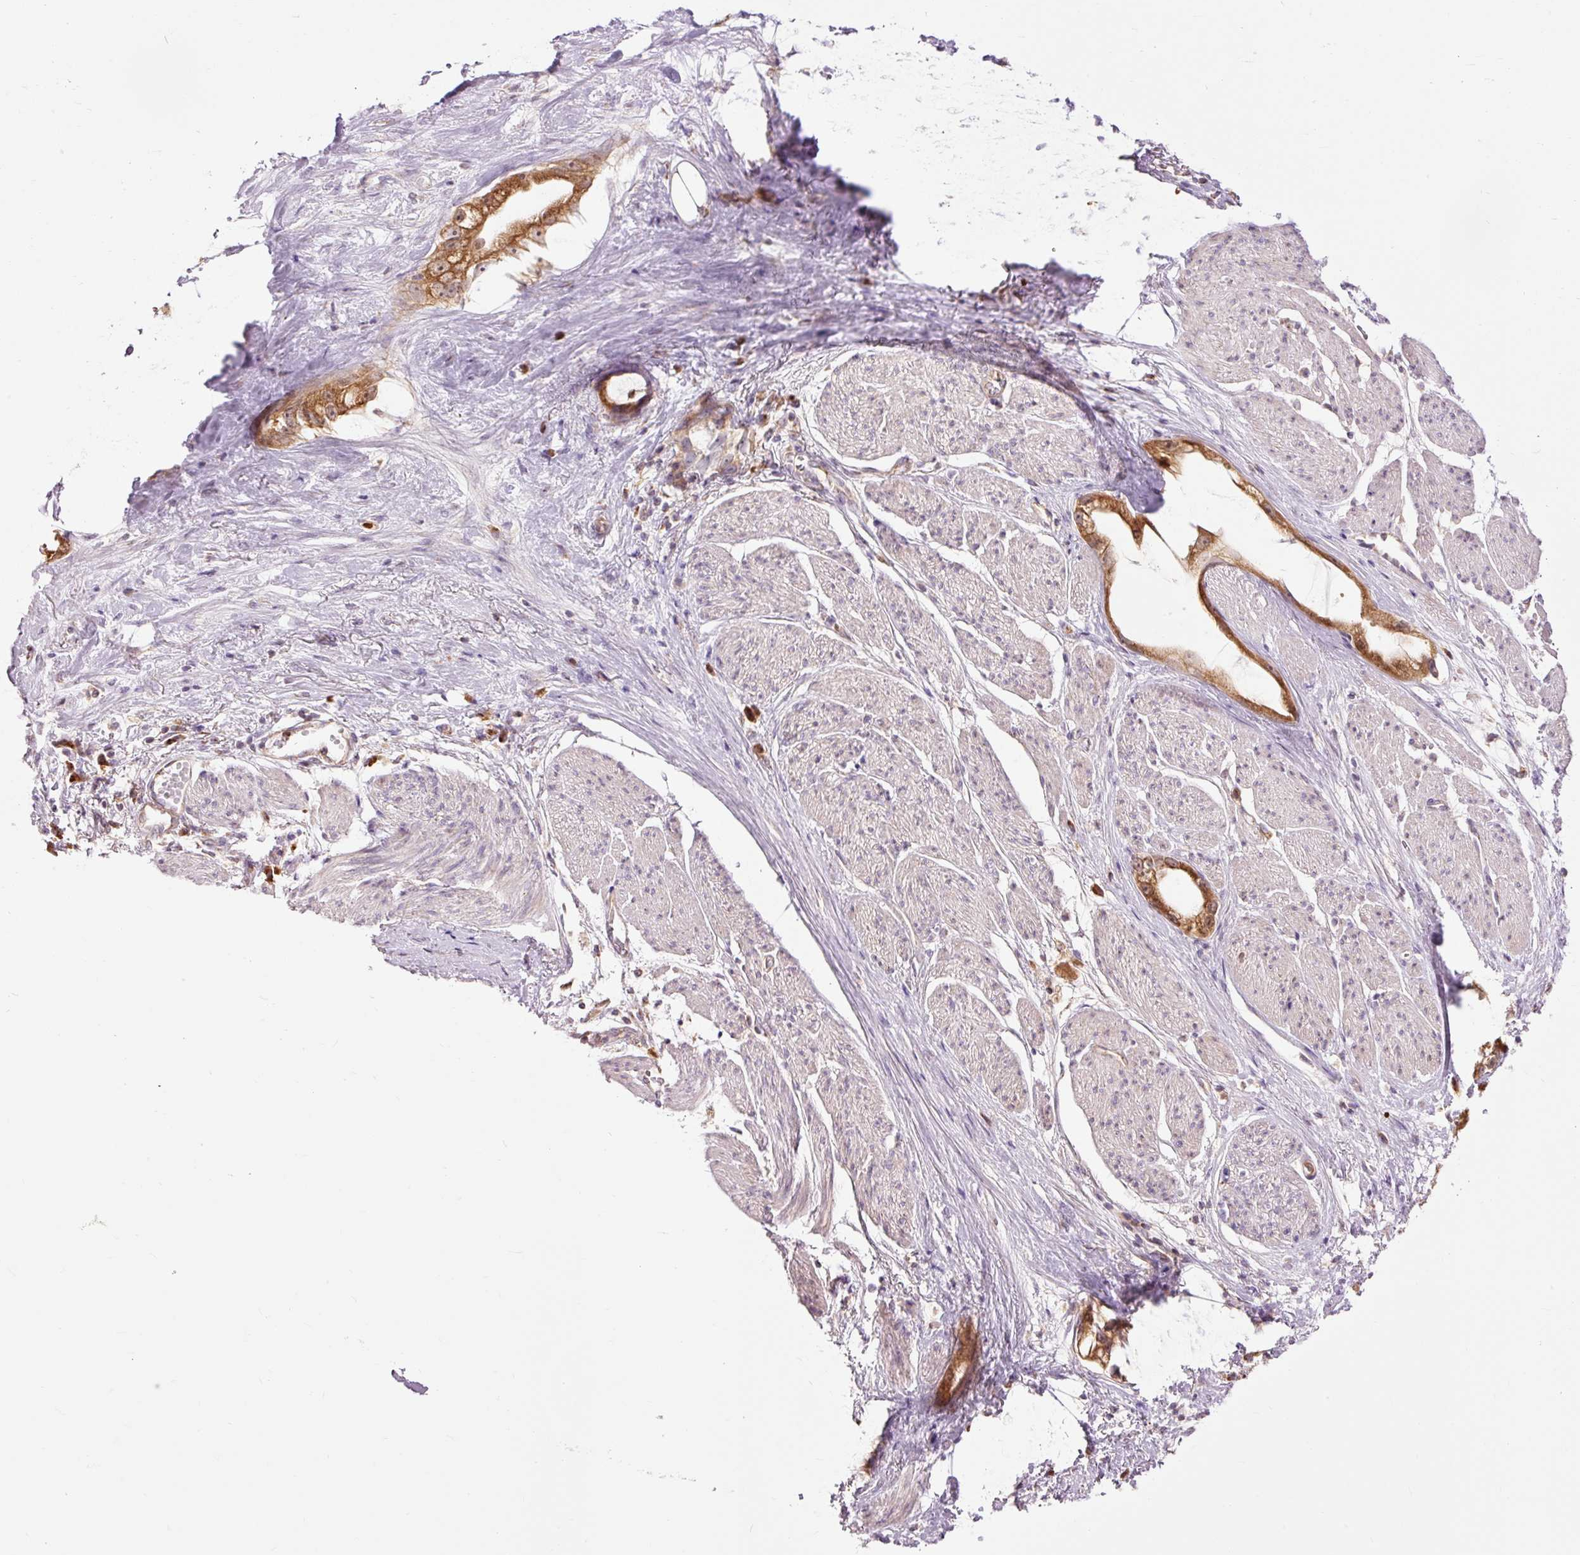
{"staining": {"intensity": "strong", "quantity": ">75%", "location": "cytoplasmic/membranous"}, "tissue": "stomach cancer", "cell_type": "Tumor cells", "image_type": "cancer", "snomed": [{"axis": "morphology", "description": "Adenocarcinoma, NOS"}, {"axis": "topography", "description": "Stomach"}], "caption": "Human stomach cancer (adenocarcinoma) stained for a protein (brown) reveals strong cytoplasmic/membranous positive staining in approximately >75% of tumor cells.", "gene": "PRDX5", "patient": {"sex": "male", "age": 55}}